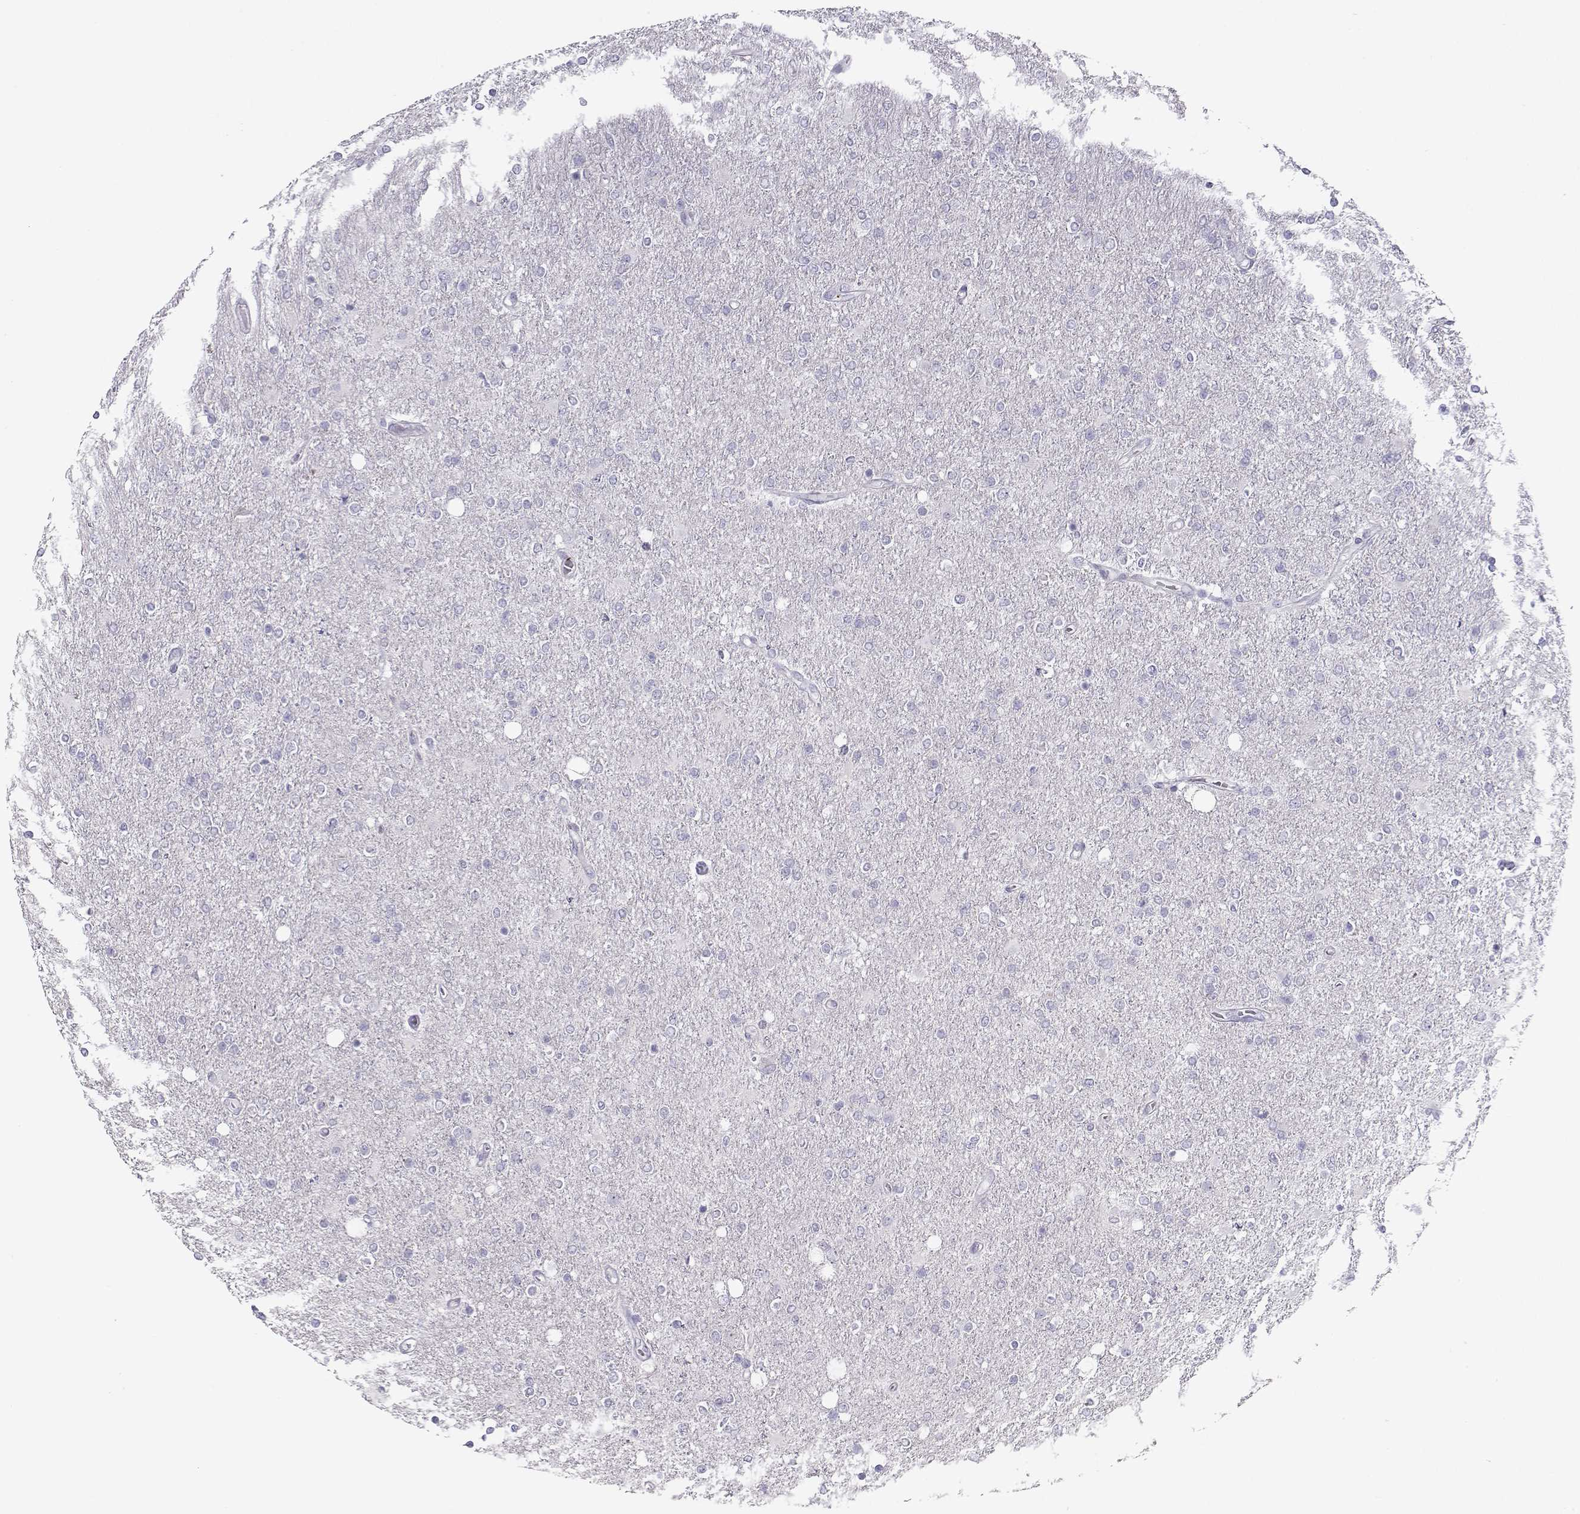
{"staining": {"intensity": "negative", "quantity": "none", "location": "none"}, "tissue": "glioma", "cell_type": "Tumor cells", "image_type": "cancer", "snomed": [{"axis": "morphology", "description": "Glioma, malignant, High grade"}, {"axis": "topography", "description": "Cerebral cortex"}], "caption": "Immunohistochemistry photomicrograph of human malignant glioma (high-grade) stained for a protein (brown), which displays no expression in tumor cells.", "gene": "KLF17", "patient": {"sex": "male", "age": 70}}